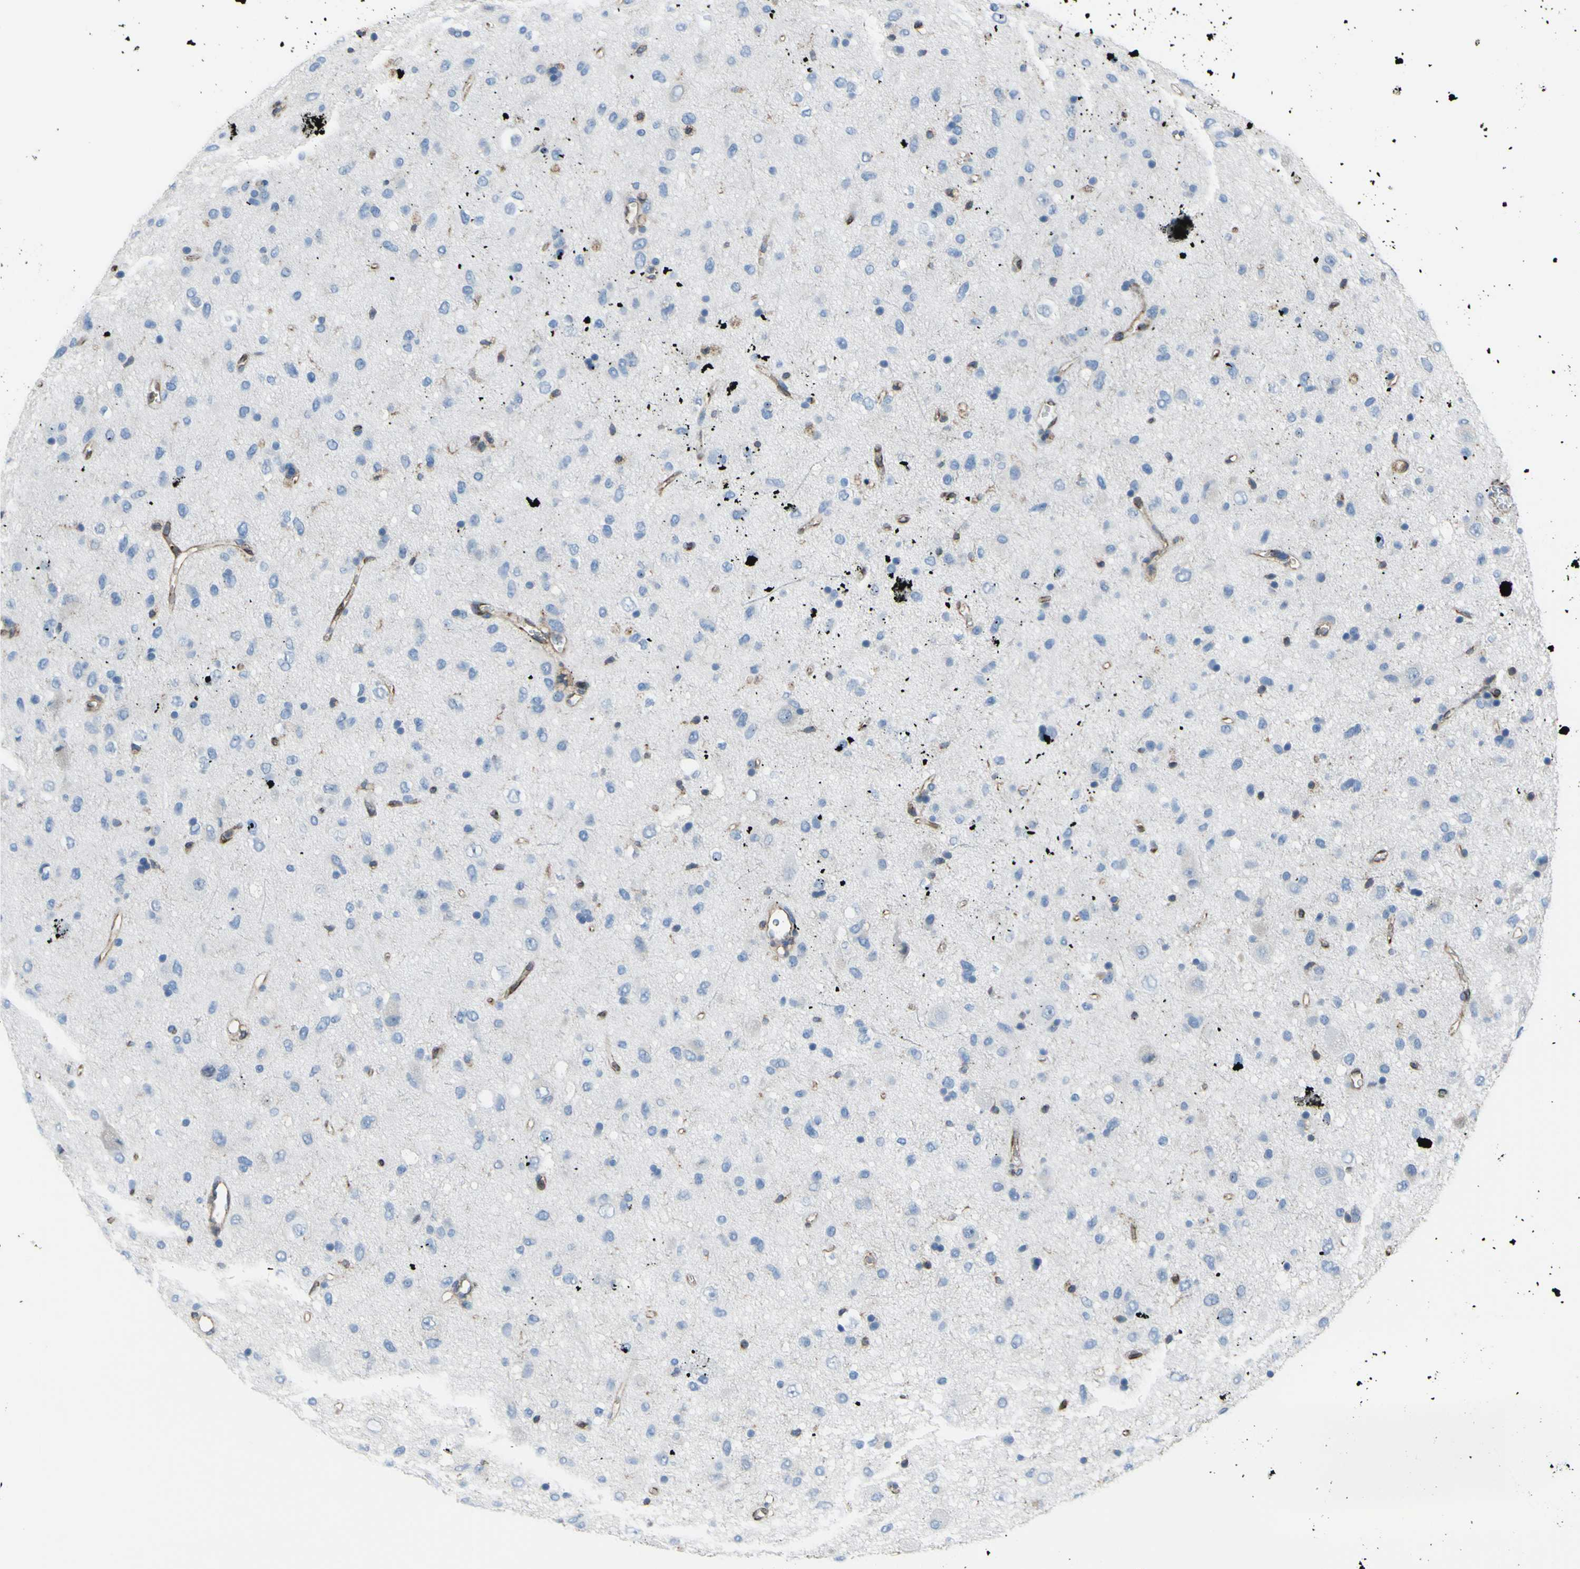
{"staining": {"intensity": "negative", "quantity": "none", "location": "none"}, "tissue": "glioma", "cell_type": "Tumor cells", "image_type": "cancer", "snomed": [{"axis": "morphology", "description": "Glioma, malignant, Low grade"}, {"axis": "topography", "description": "Brain"}], "caption": "Immunohistochemical staining of human glioma displays no significant positivity in tumor cells.", "gene": "MGST2", "patient": {"sex": "male", "age": 77}}